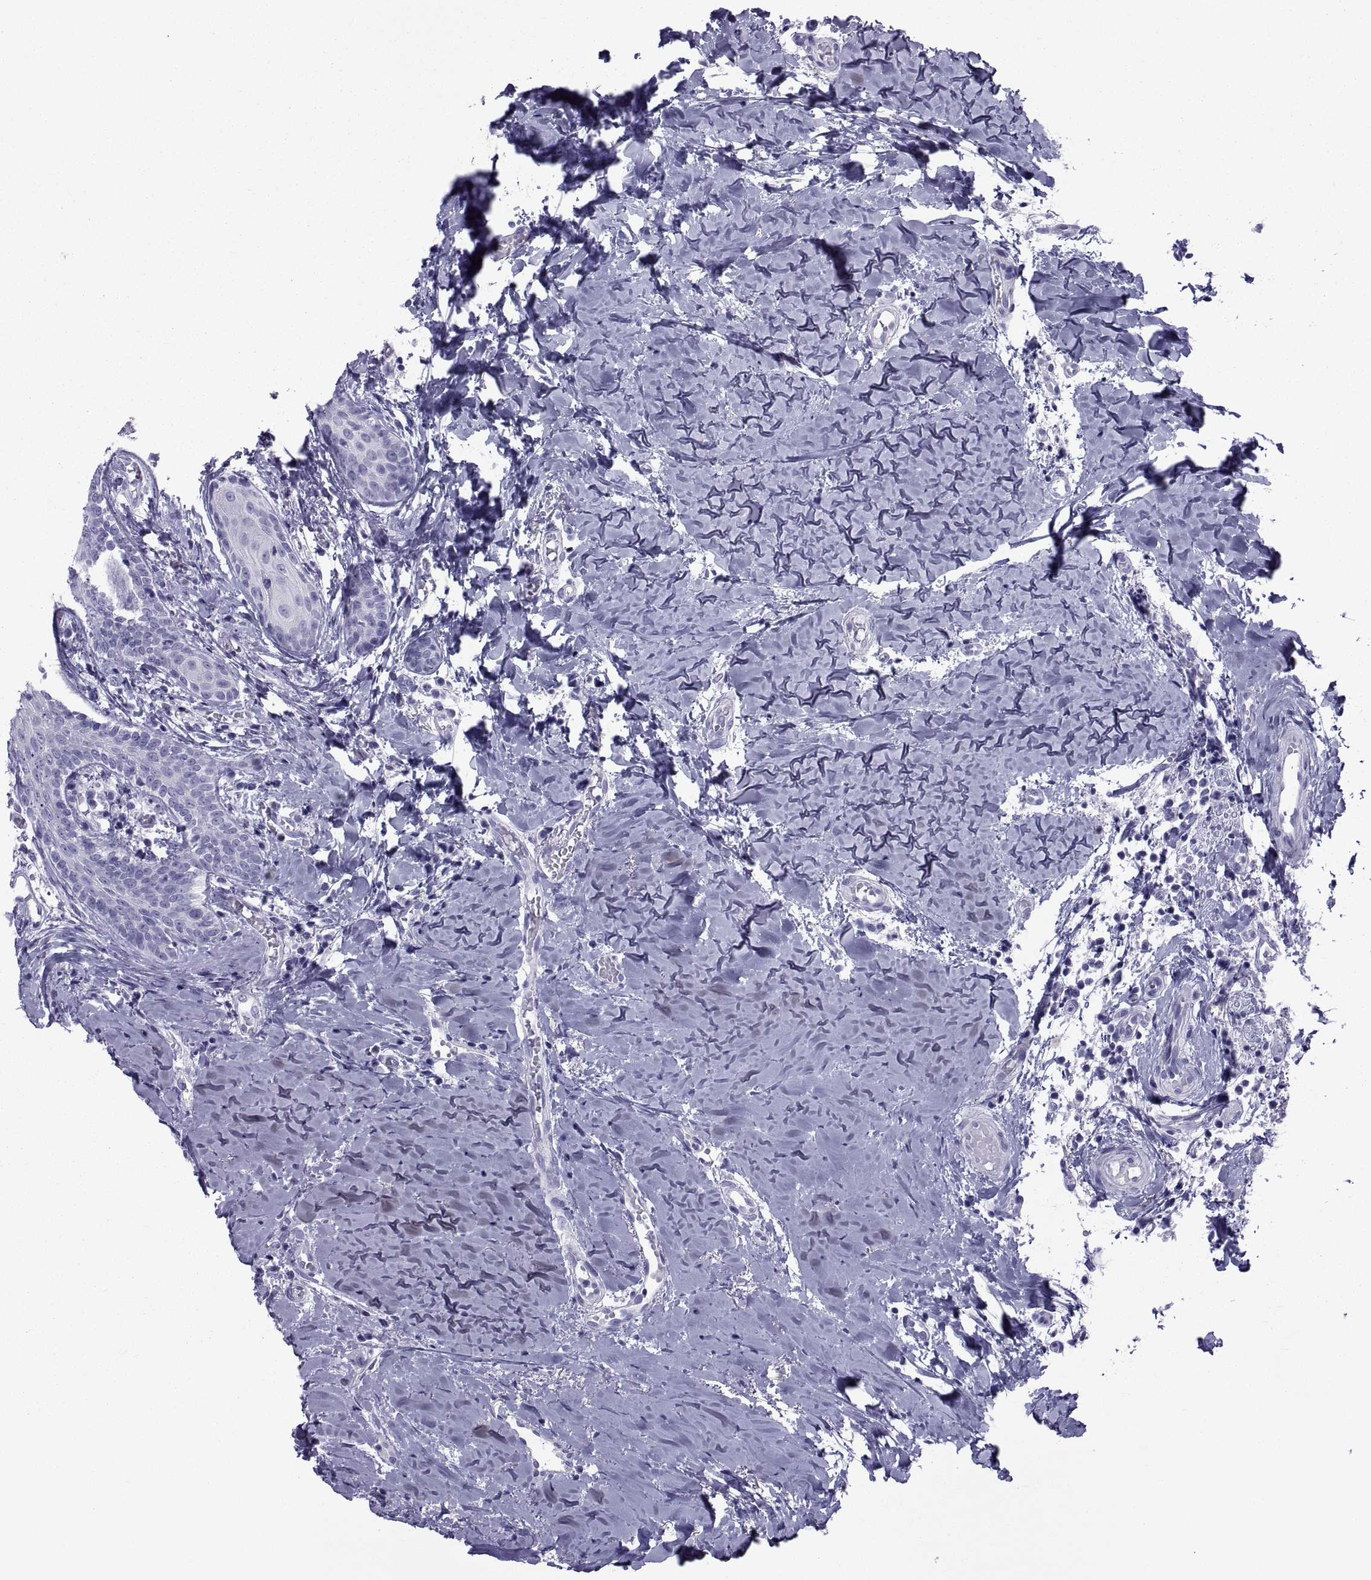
{"staining": {"intensity": "negative", "quantity": "none", "location": "none"}, "tissue": "head and neck cancer", "cell_type": "Tumor cells", "image_type": "cancer", "snomed": [{"axis": "morphology", "description": "Normal tissue, NOS"}, {"axis": "morphology", "description": "Squamous cell carcinoma, NOS"}, {"axis": "topography", "description": "Oral tissue"}, {"axis": "topography", "description": "Salivary gland"}, {"axis": "topography", "description": "Head-Neck"}], "caption": "Protein analysis of squamous cell carcinoma (head and neck) shows no significant positivity in tumor cells.", "gene": "NPTX2", "patient": {"sex": "female", "age": 62}}